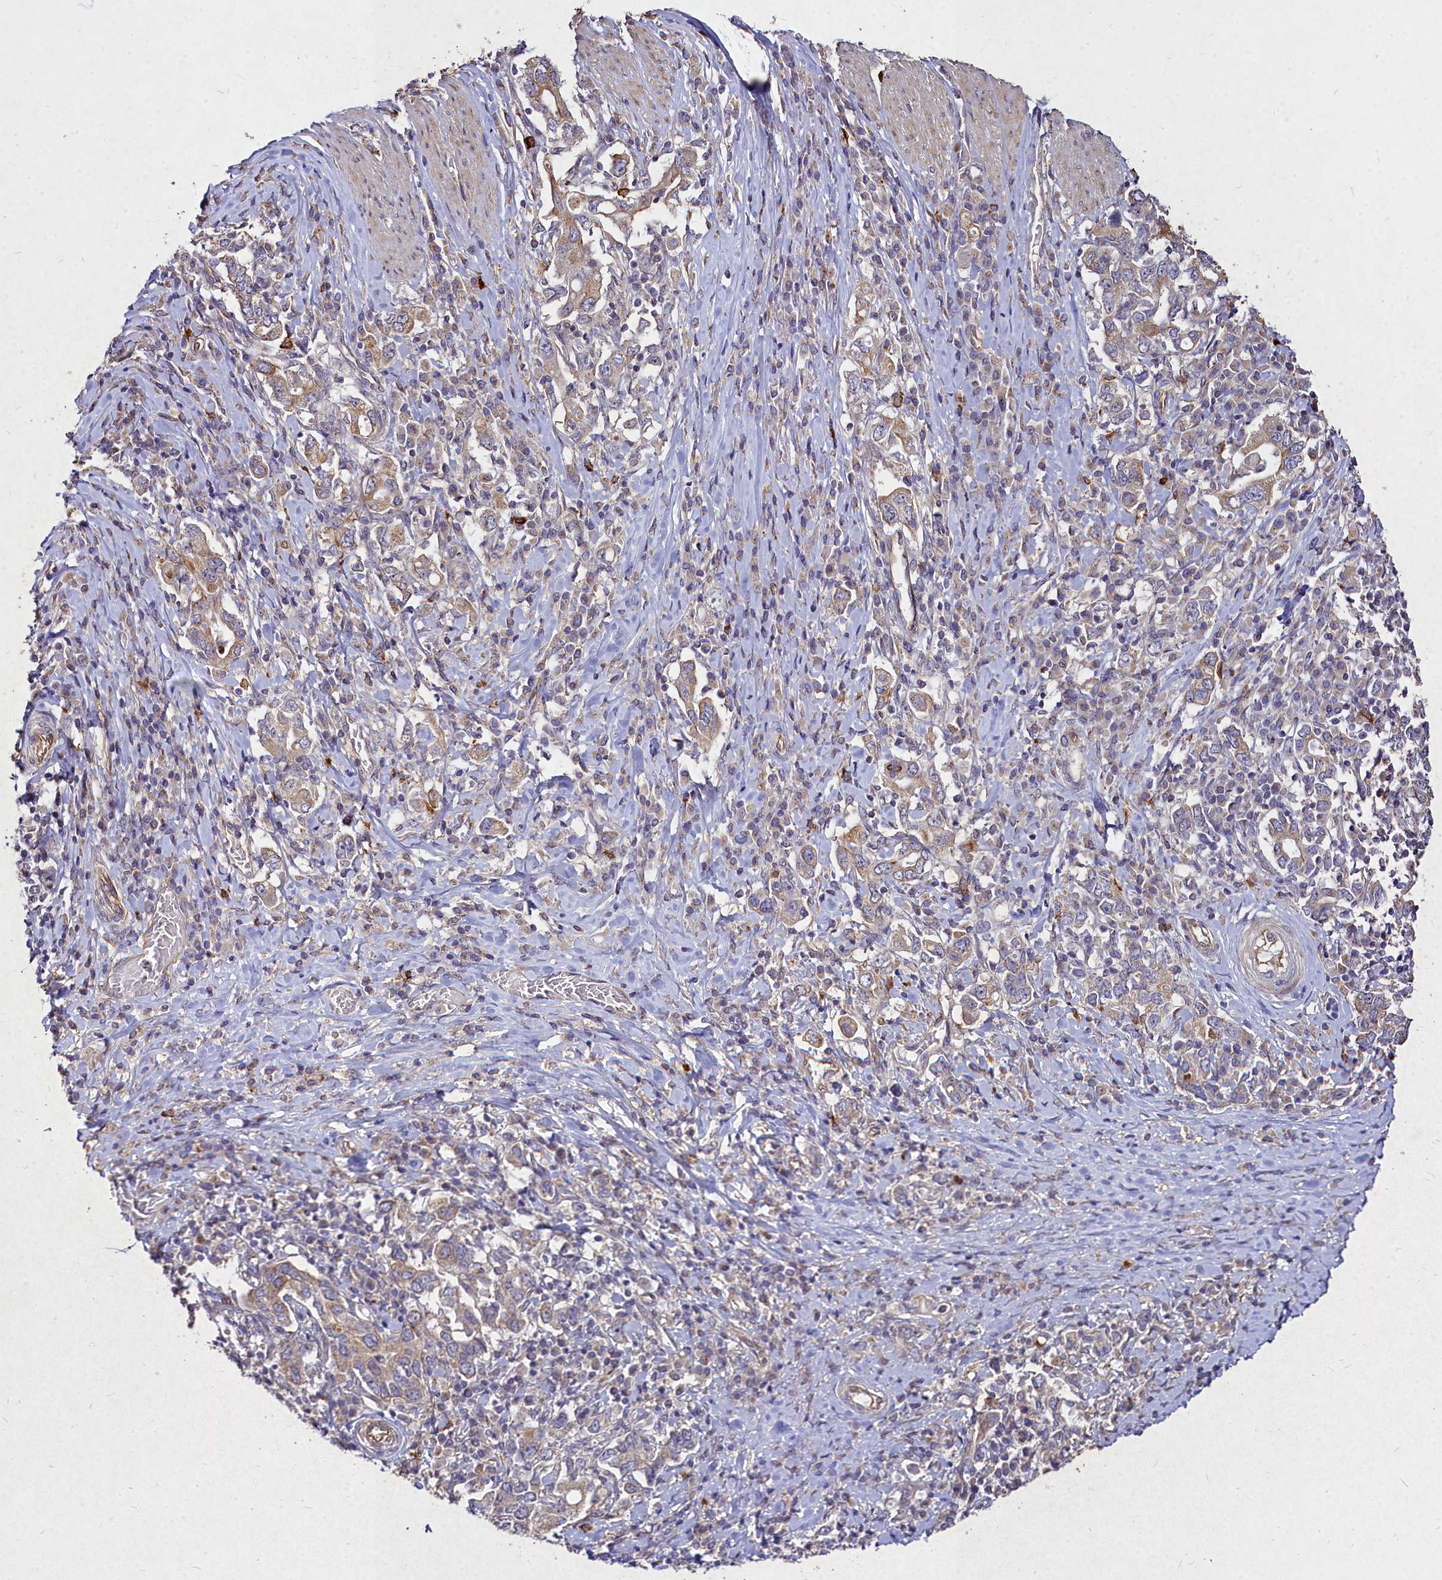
{"staining": {"intensity": "moderate", "quantity": "25%-75%", "location": "cytoplasmic/membranous"}, "tissue": "stomach cancer", "cell_type": "Tumor cells", "image_type": "cancer", "snomed": [{"axis": "morphology", "description": "Adenocarcinoma, NOS"}, {"axis": "topography", "description": "Stomach, upper"}, {"axis": "topography", "description": "Stomach"}], "caption": "A high-resolution micrograph shows IHC staining of adenocarcinoma (stomach), which demonstrates moderate cytoplasmic/membranous staining in approximately 25%-75% of tumor cells.", "gene": "SKA1", "patient": {"sex": "male", "age": 62}}